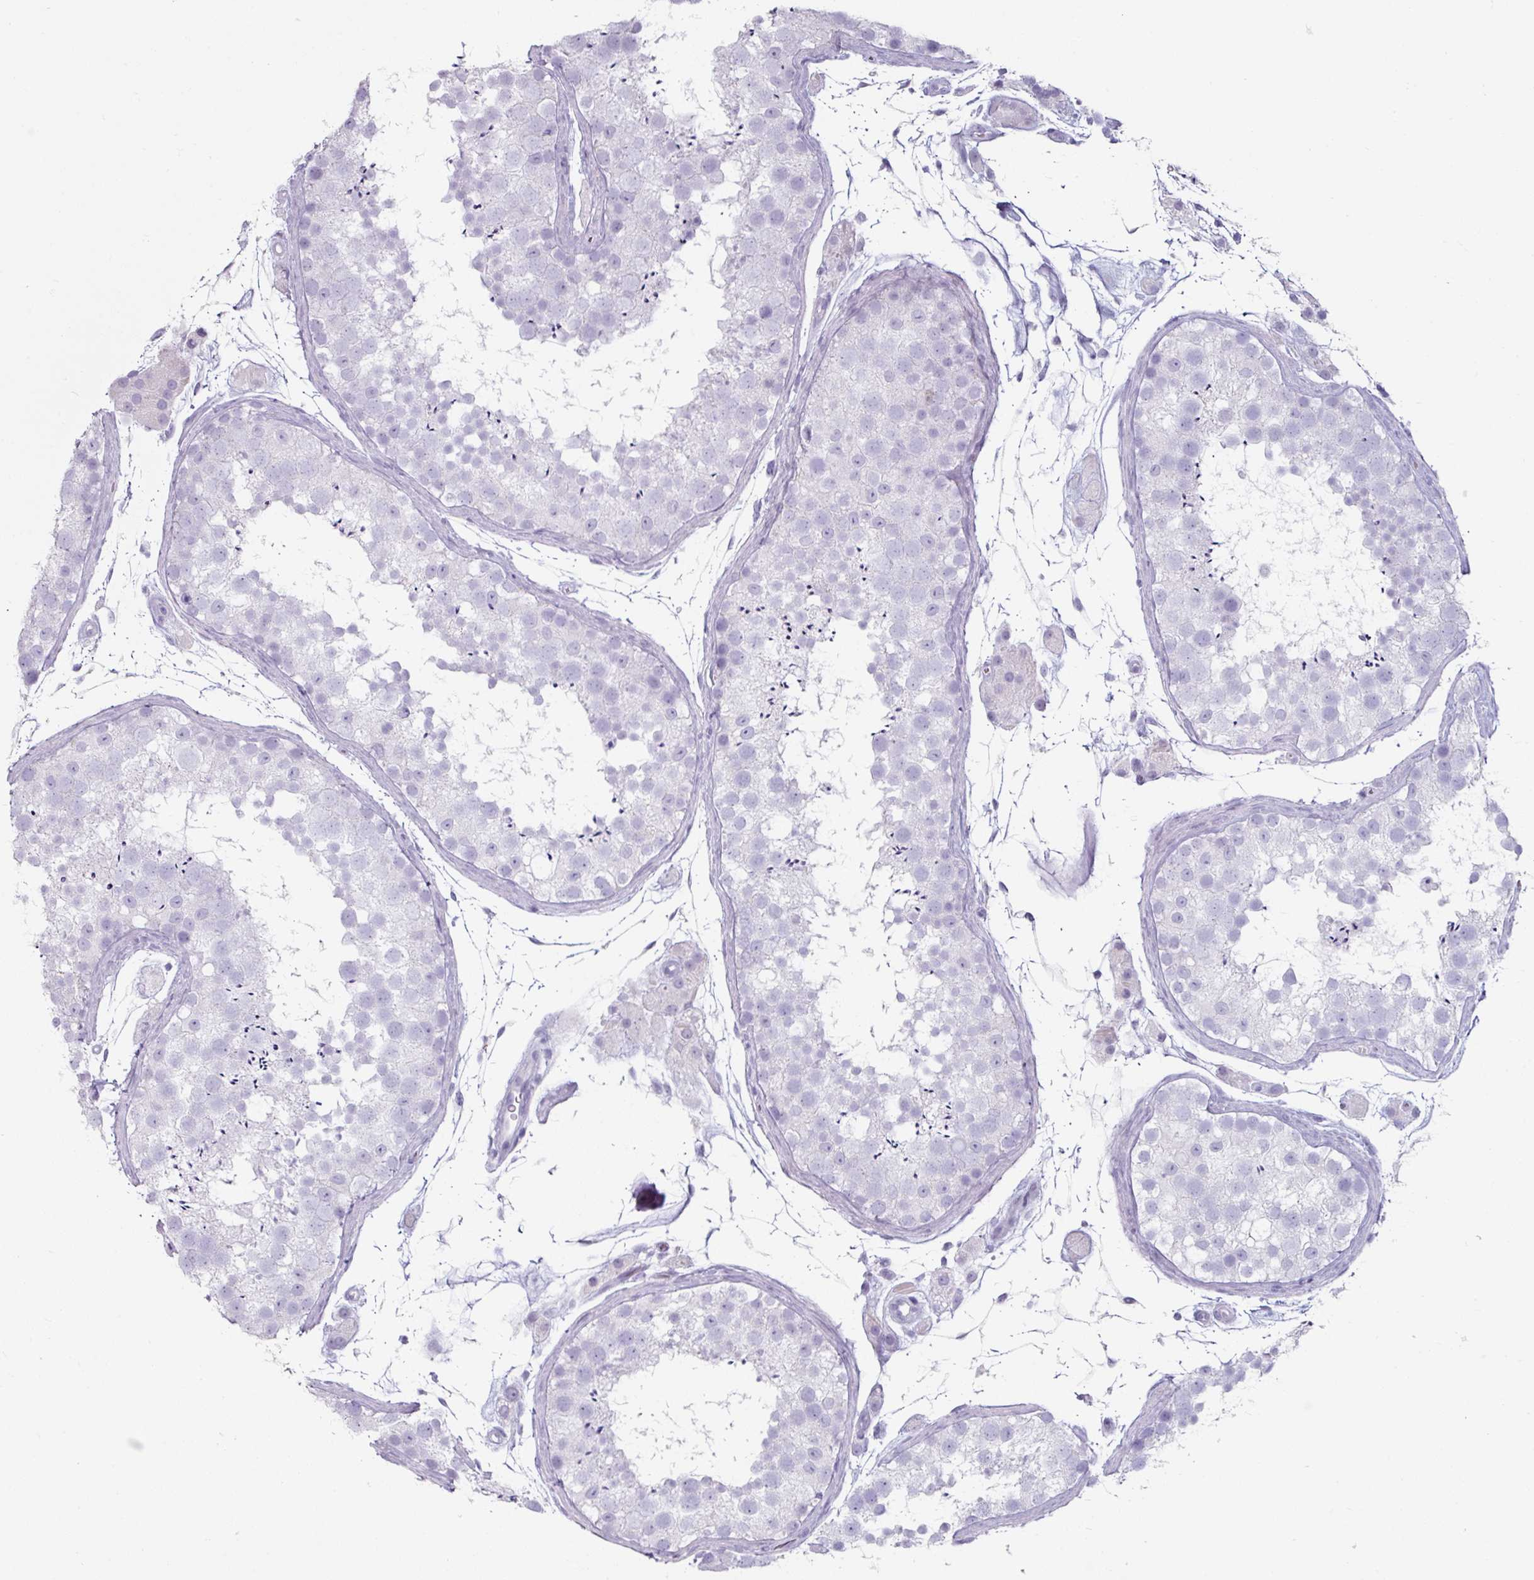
{"staining": {"intensity": "negative", "quantity": "none", "location": "none"}, "tissue": "testis", "cell_type": "Cells in seminiferous ducts", "image_type": "normal", "snomed": [{"axis": "morphology", "description": "Normal tissue, NOS"}, {"axis": "topography", "description": "Testis"}], "caption": "The immunohistochemistry histopathology image has no significant staining in cells in seminiferous ducts of testis.", "gene": "CLCA1", "patient": {"sex": "male", "age": 41}}